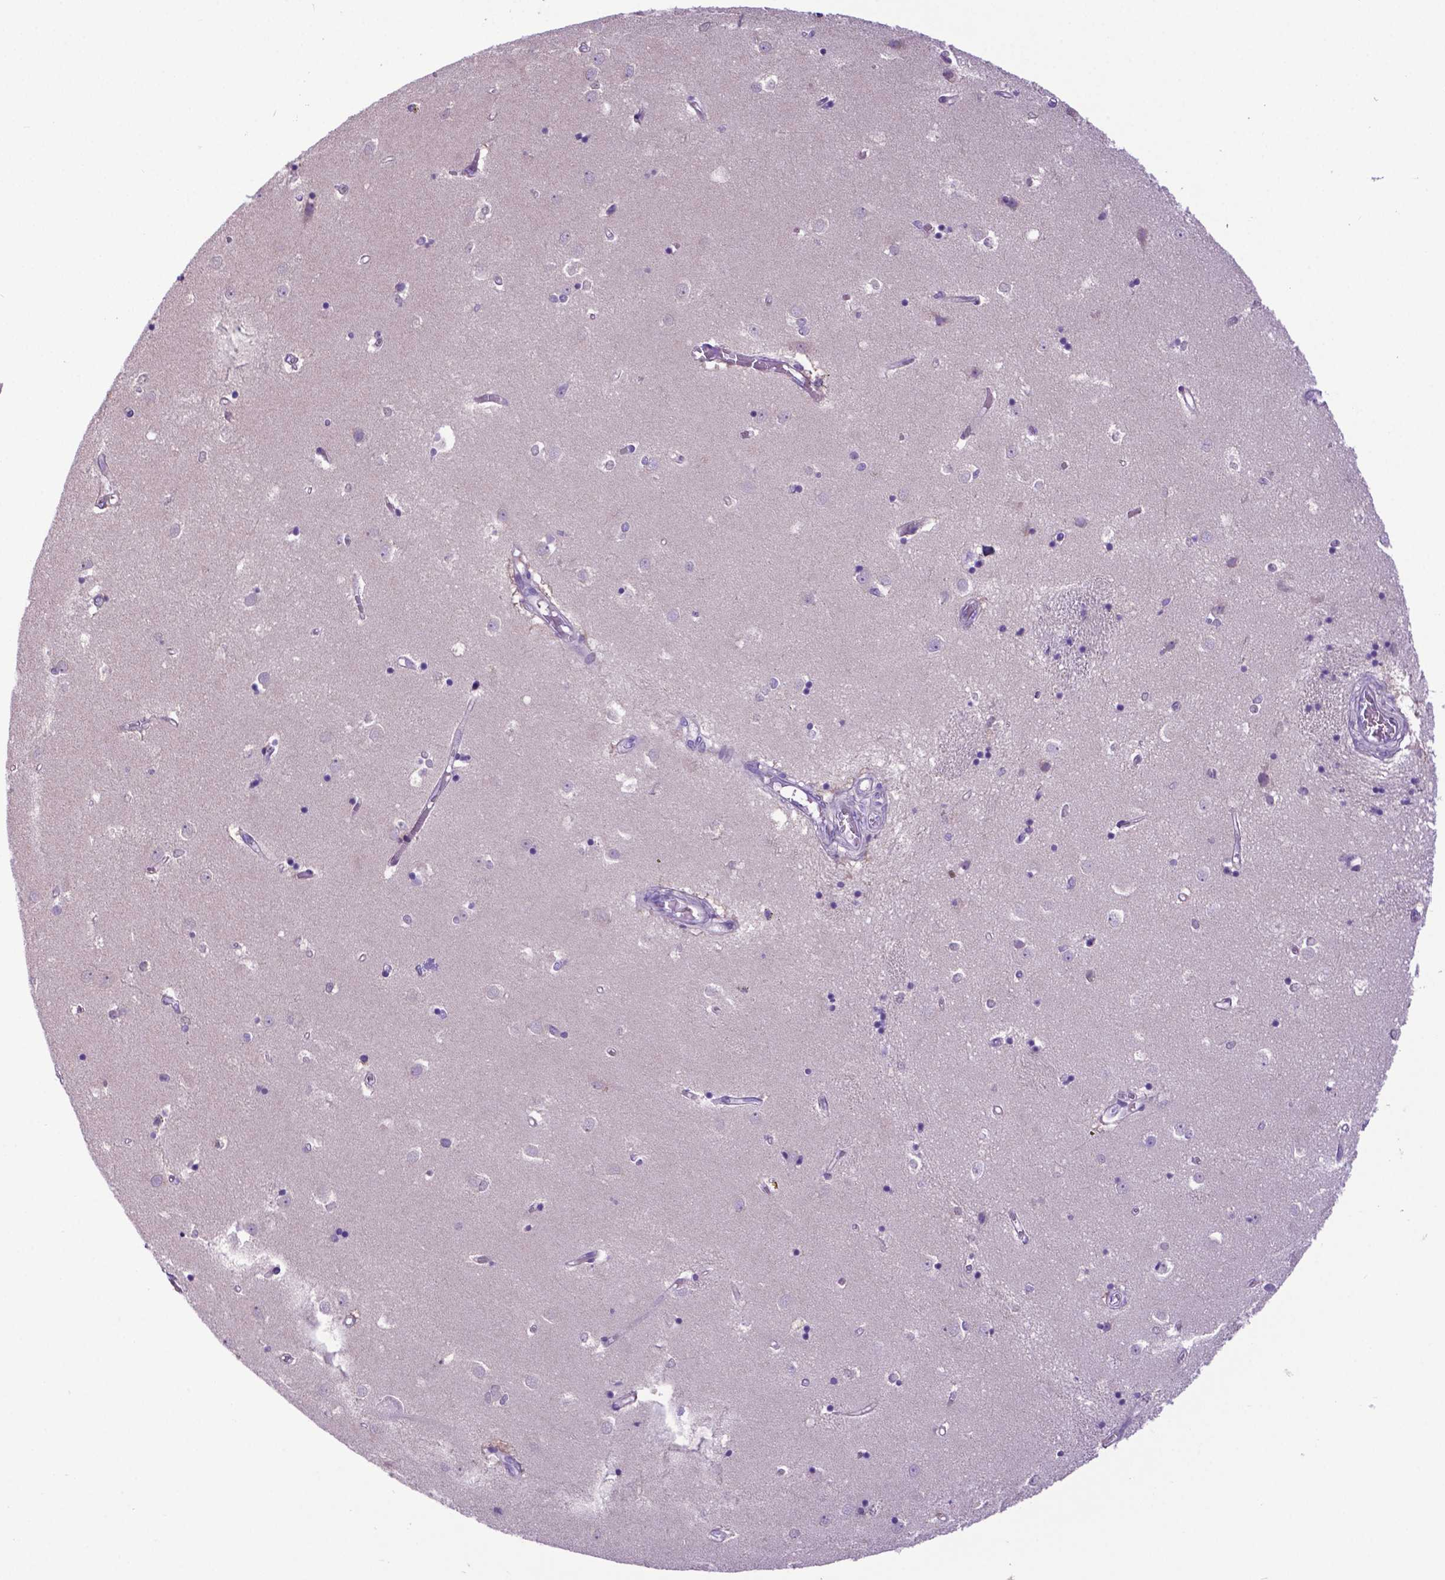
{"staining": {"intensity": "negative", "quantity": "none", "location": "none"}, "tissue": "caudate", "cell_type": "Glial cells", "image_type": "normal", "snomed": [{"axis": "morphology", "description": "Normal tissue, NOS"}, {"axis": "topography", "description": "Lateral ventricle wall"}], "caption": "IHC of unremarkable human caudate shows no staining in glial cells. (Brightfield microscopy of DAB (3,3'-diaminobenzidine) immunohistochemistry (IHC) at high magnification).", "gene": "ADRA2B", "patient": {"sex": "male", "age": 54}}